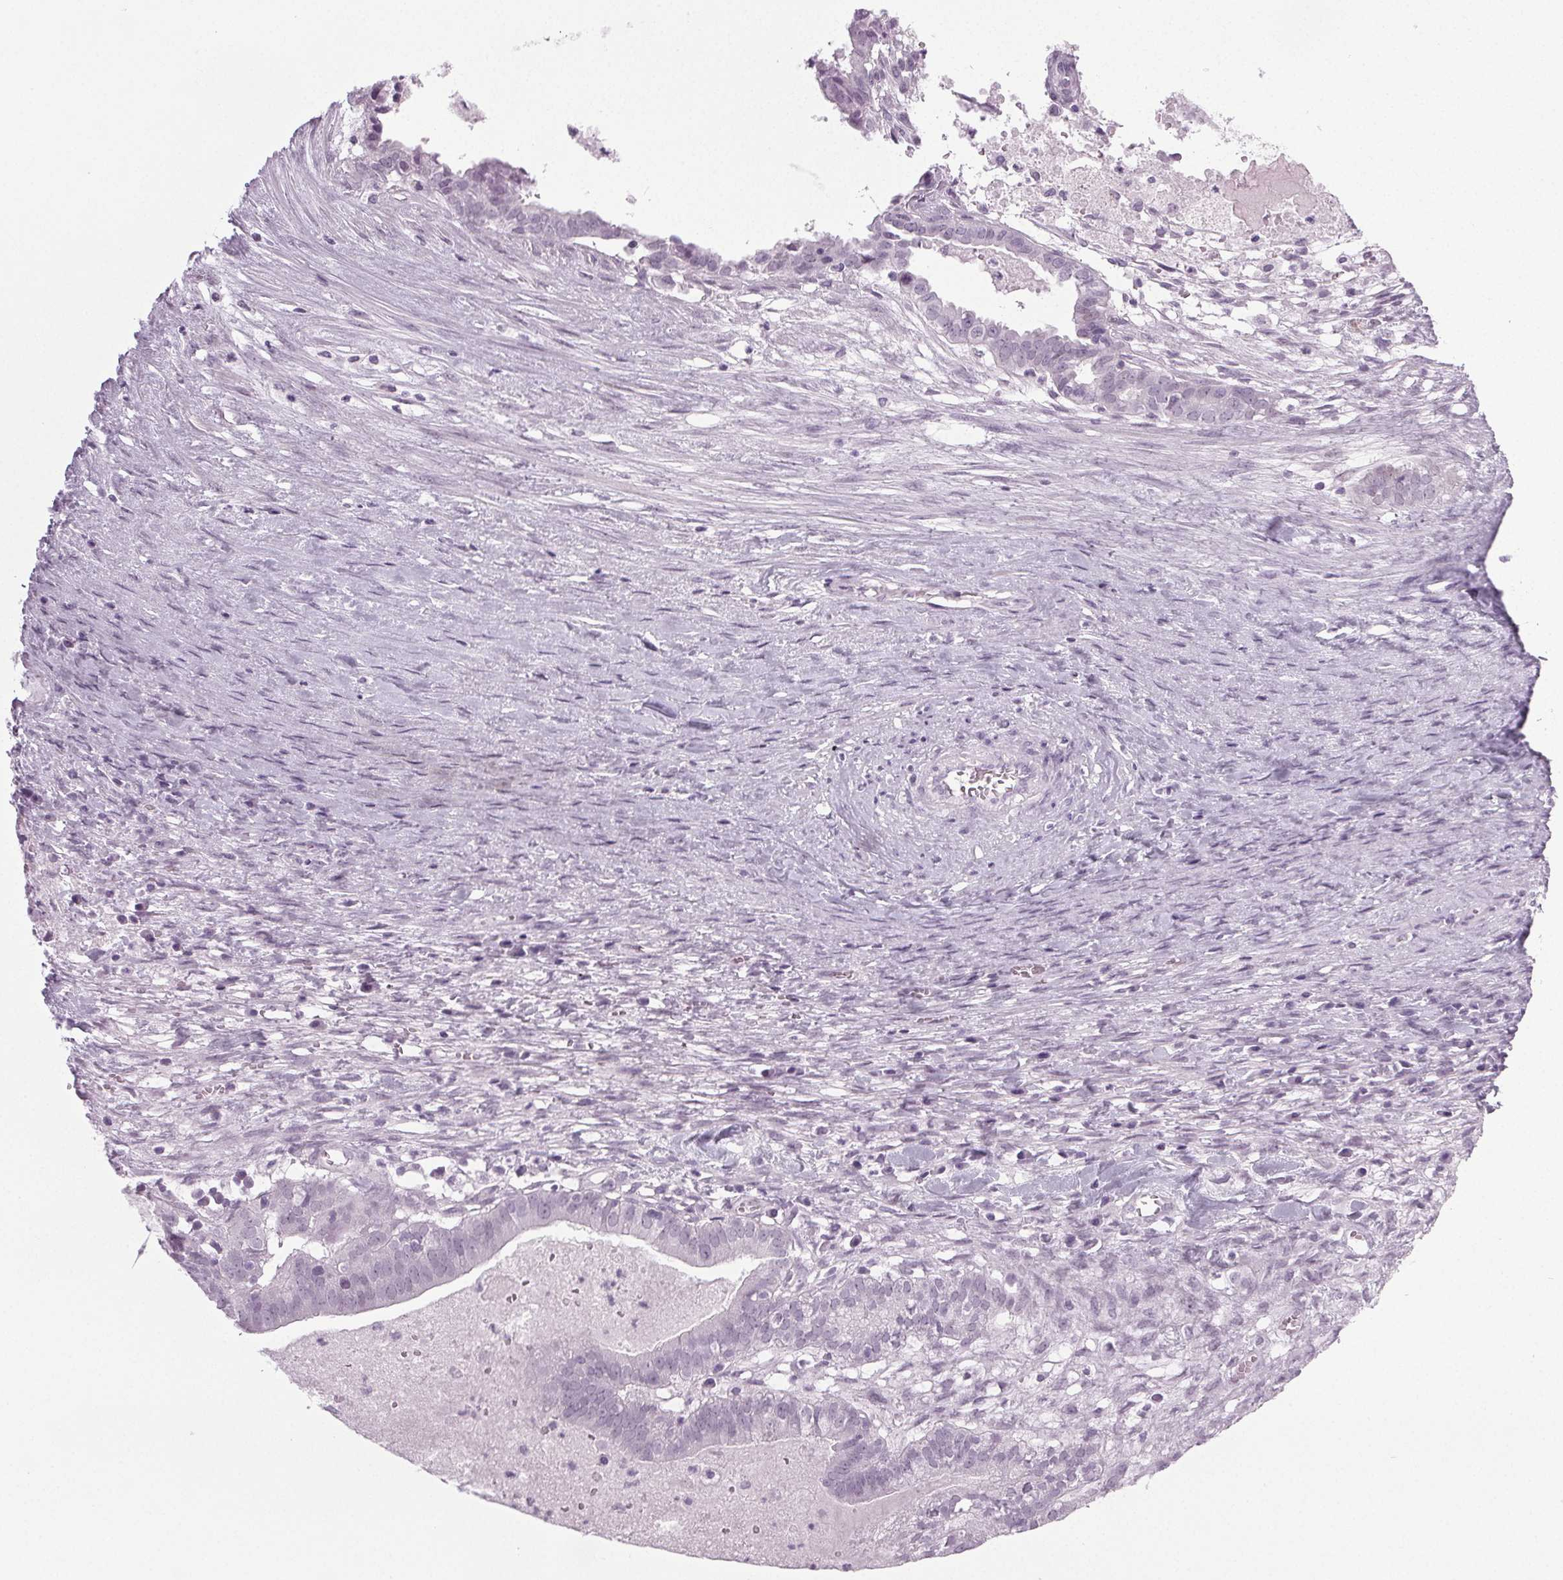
{"staining": {"intensity": "negative", "quantity": "none", "location": "none"}, "tissue": "ovarian cancer", "cell_type": "Tumor cells", "image_type": "cancer", "snomed": [{"axis": "morphology", "description": "Carcinoma, endometroid"}, {"axis": "topography", "description": "Ovary"}], "caption": "An immunohistochemistry photomicrograph of endometroid carcinoma (ovarian) is shown. There is no staining in tumor cells of endometroid carcinoma (ovarian).", "gene": "IGF2BP1", "patient": {"sex": "female", "age": 64}}